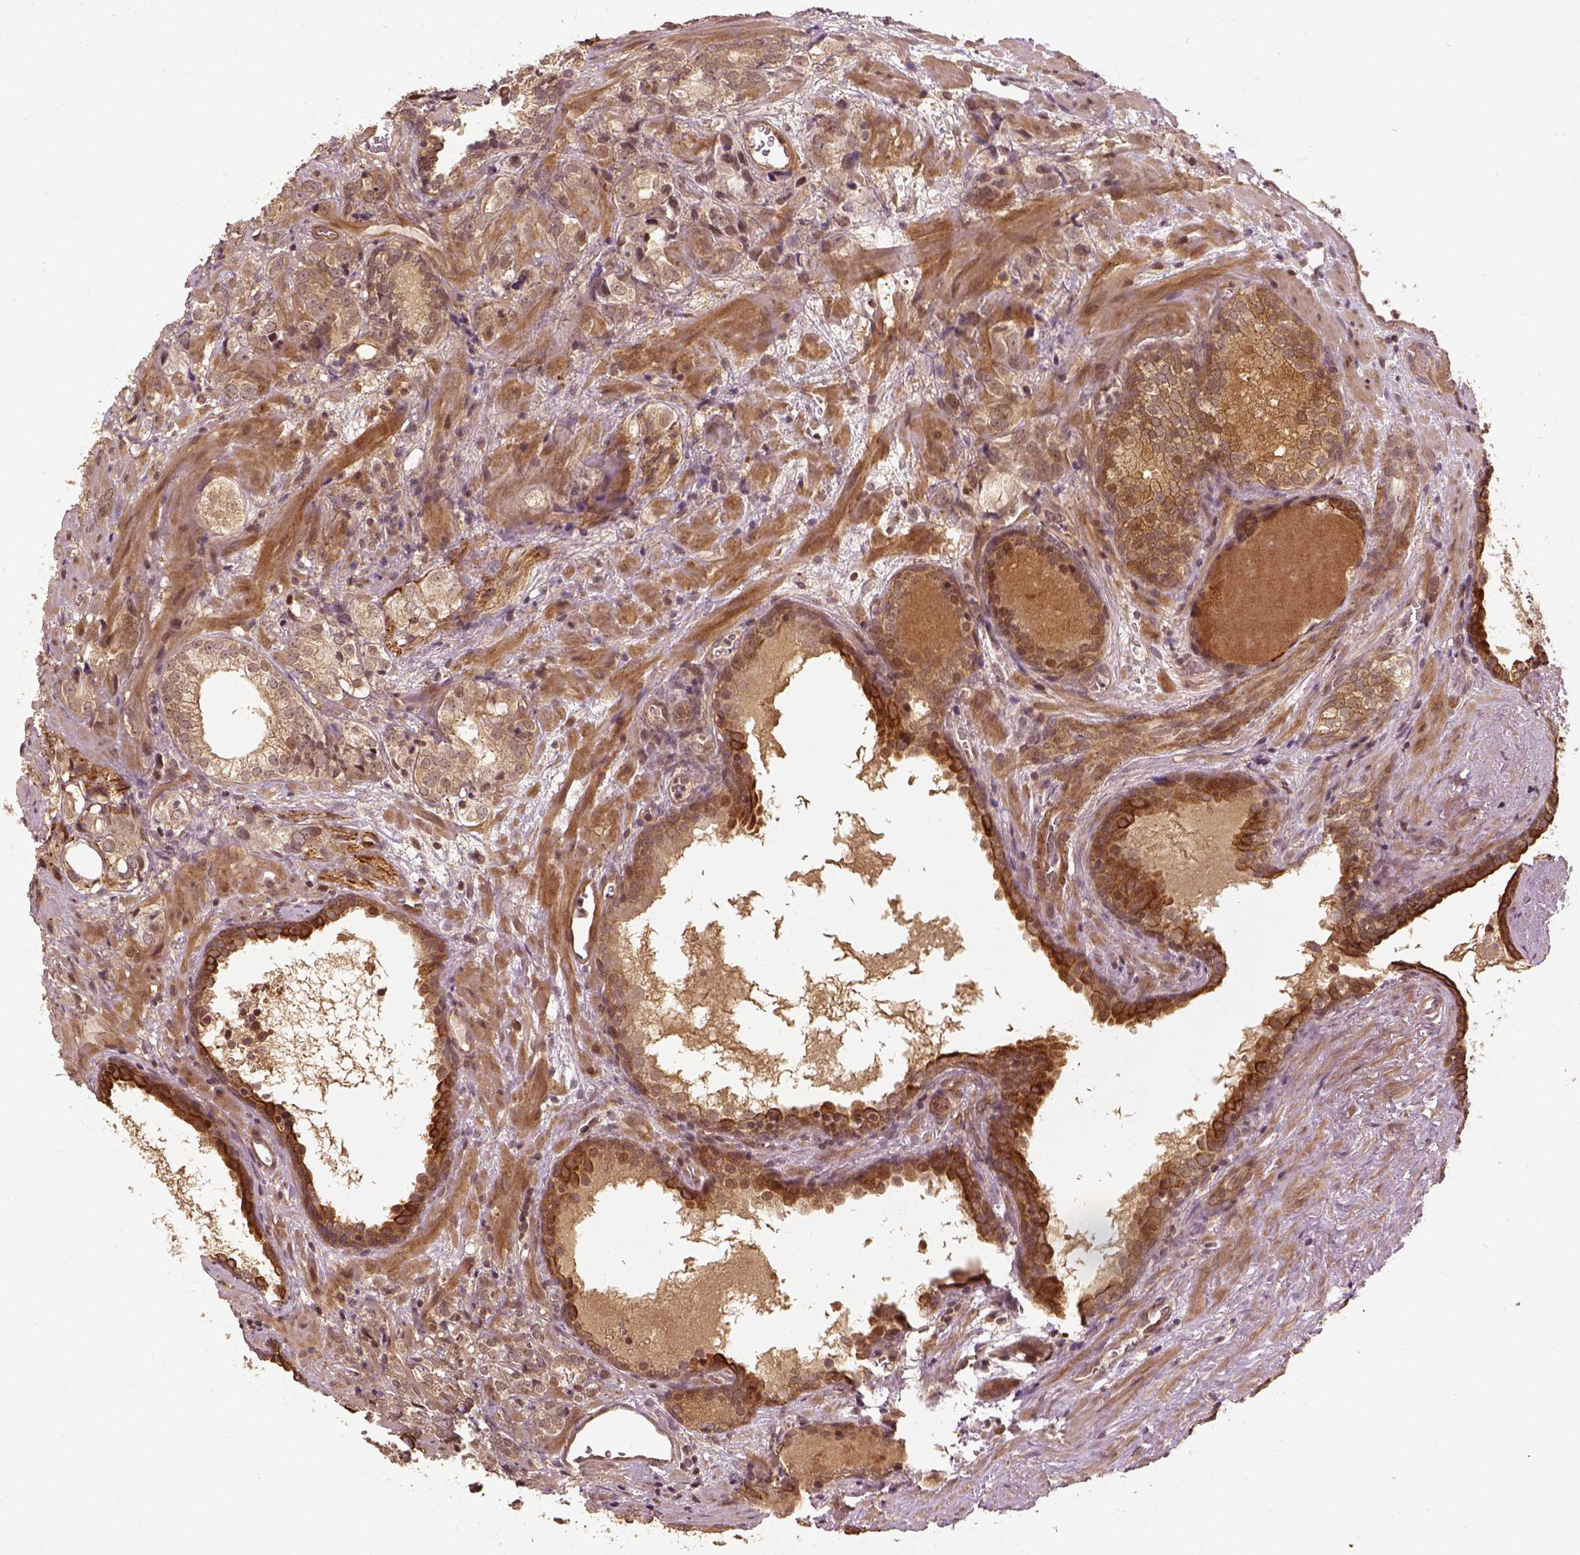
{"staining": {"intensity": "weak", "quantity": ">75%", "location": "cytoplasmic/membranous"}, "tissue": "prostate cancer", "cell_type": "Tumor cells", "image_type": "cancer", "snomed": [{"axis": "morphology", "description": "Adenocarcinoma, NOS"}, {"axis": "topography", "description": "Prostate and seminal vesicle, NOS"}], "caption": "Immunohistochemical staining of adenocarcinoma (prostate) demonstrates weak cytoplasmic/membranous protein staining in about >75% of tumor cells.", "gene": "VEGFA", "patient": {"sex": "male", "age": 63}}